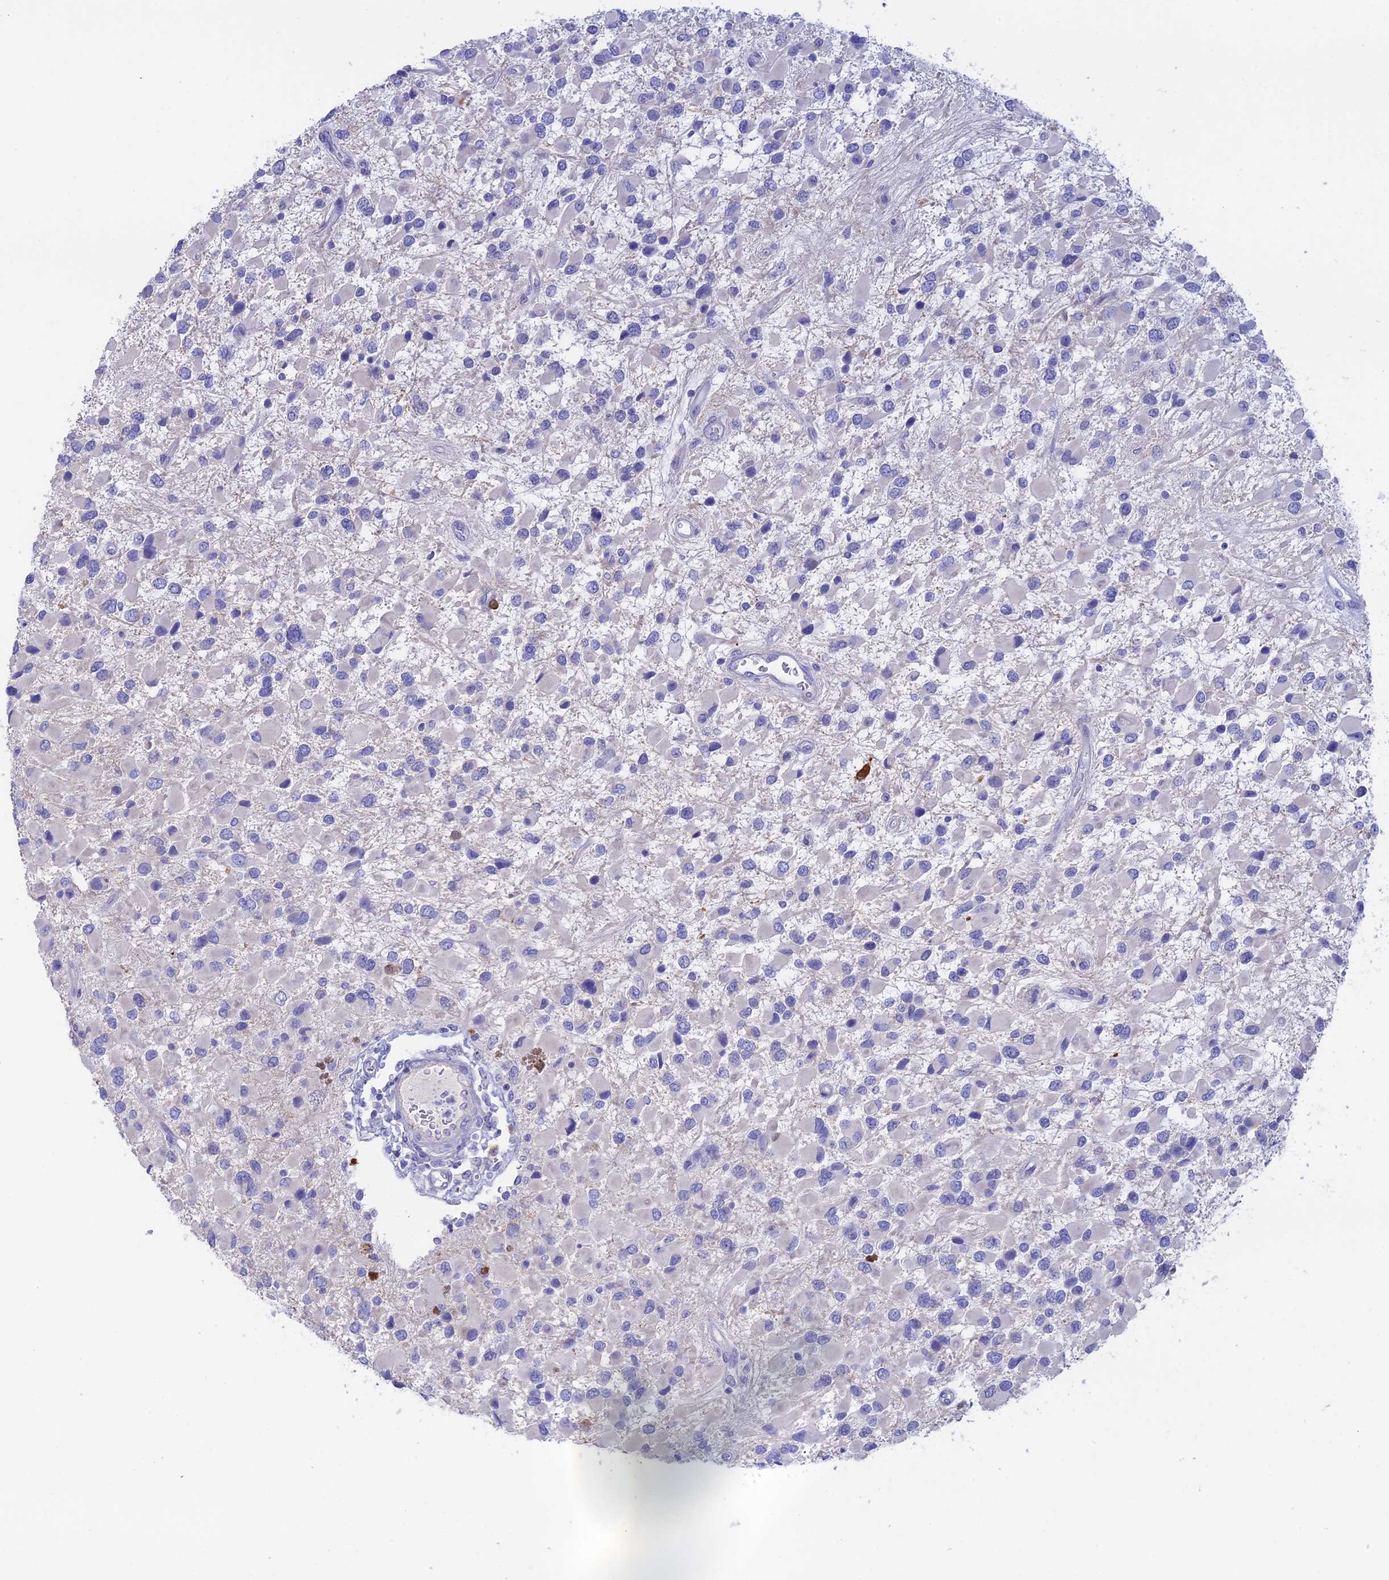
{"staining": {"intensity": "negative", "quantity": "none", "location": "none"}, "tissue": "glioma", "cell_type": "Tumor cells", "image_type": "cancer", "snomed": [{"axis": "morphology", "description": "Glioma, malignant, High grade"}, {"axis": "topography", "description": "Brain"}], "caption": "Protein analysis of glioma shows no significant expression in tumor cells.", "gene": "BTBD19", "patient": {"sex": "male", "age": 53}}